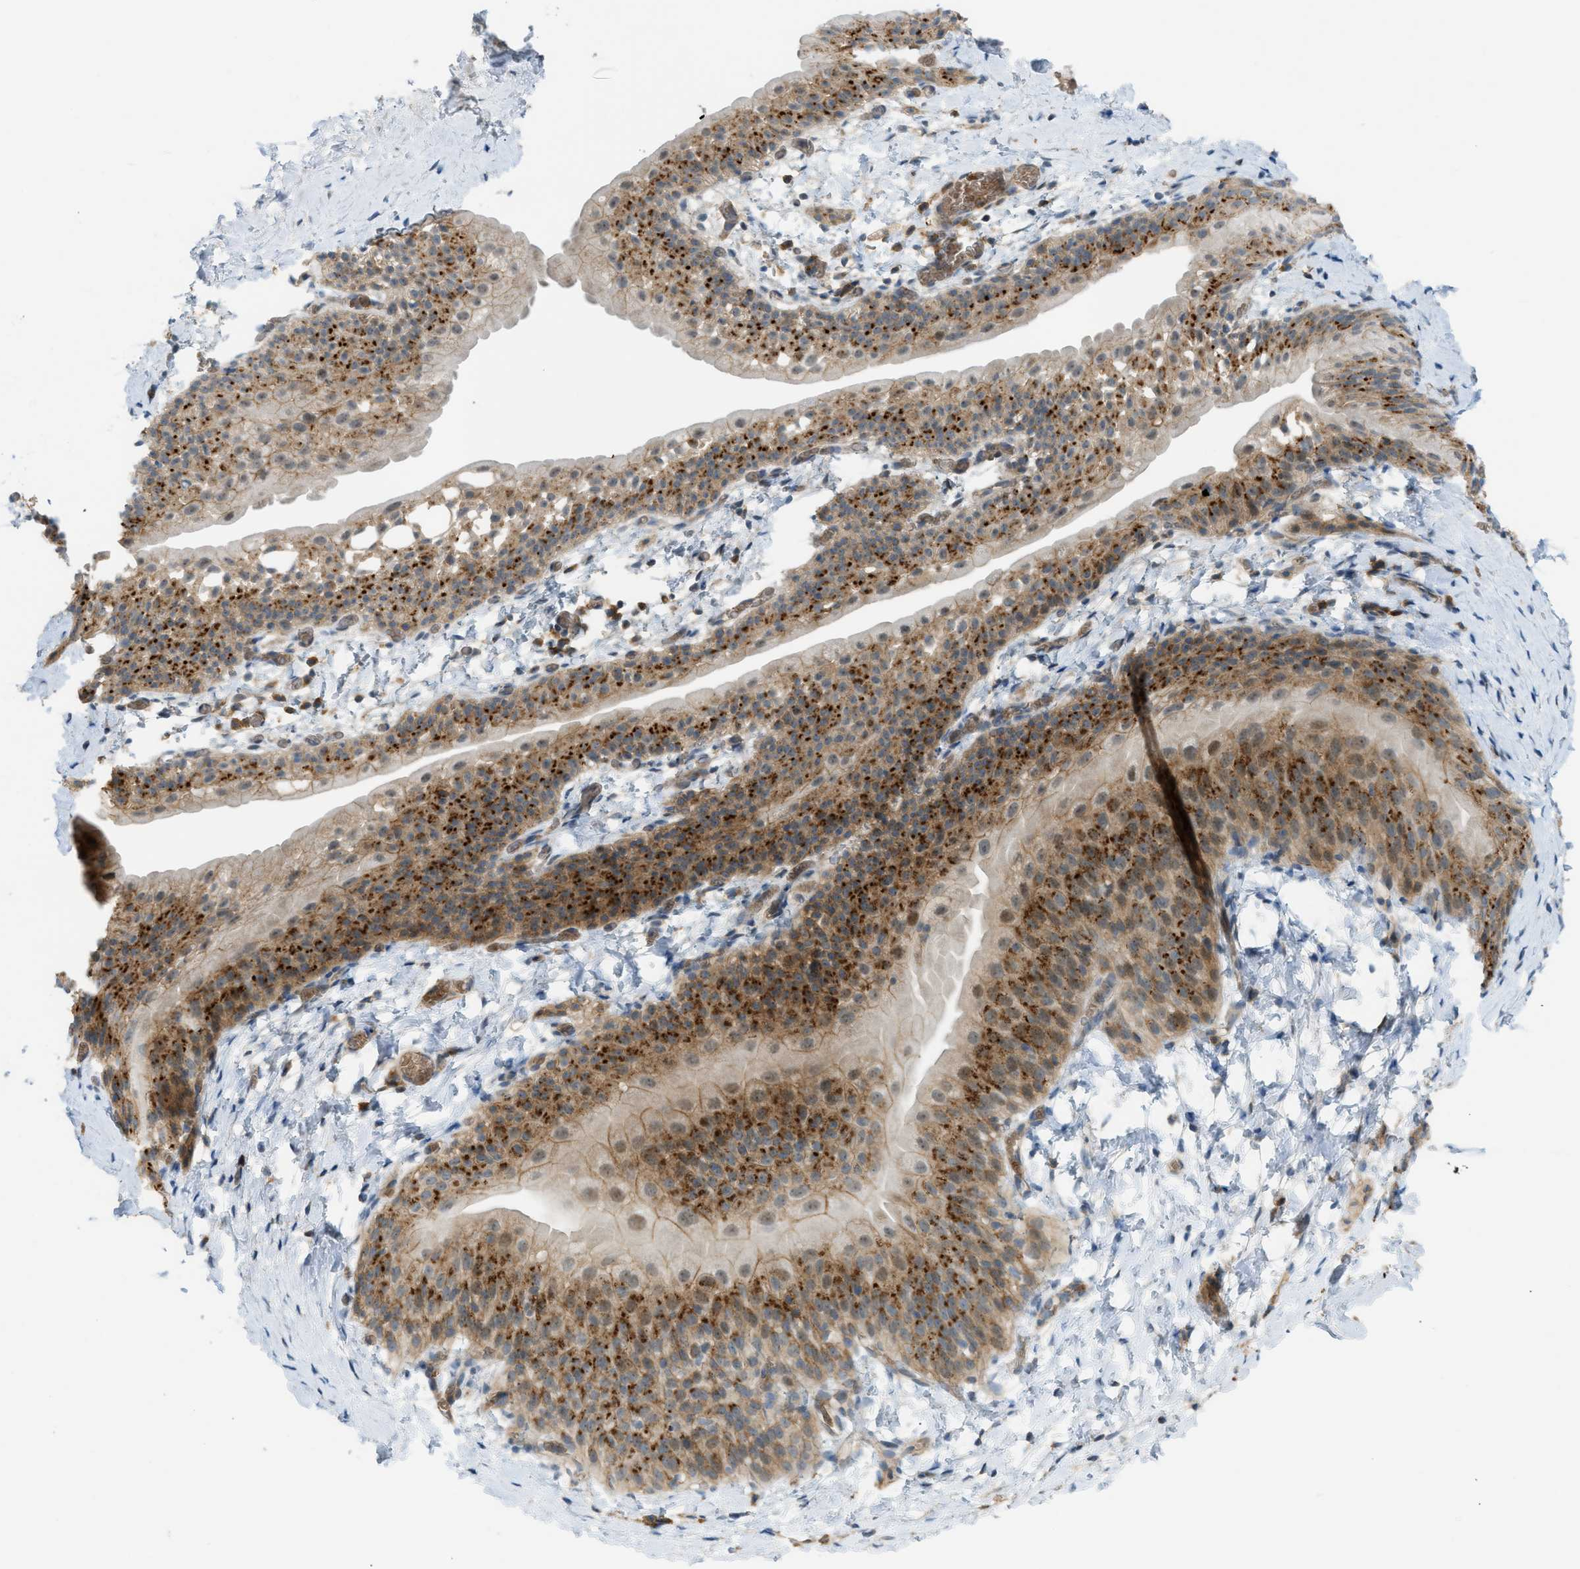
{"staining": {"intensity": "negative", "quantity": "none", "location": "none"}, "tissue": "smooth muscle", "cell_type": "Smooth muscle cells", "image_type": "normal", "snomed": [{"axis": "morphology", "description": "Normal tissue, NOS"}, {"axis": "topography", "description": "Smooth muscle"}], "caption": "High power microscopy micrograph of an immunohistochemistry image of normal smooth muscle, revealing no significant staining in smooth muscle cells.", "gene": "GRK6", "patient": {"sex": "male", "age": 16}}